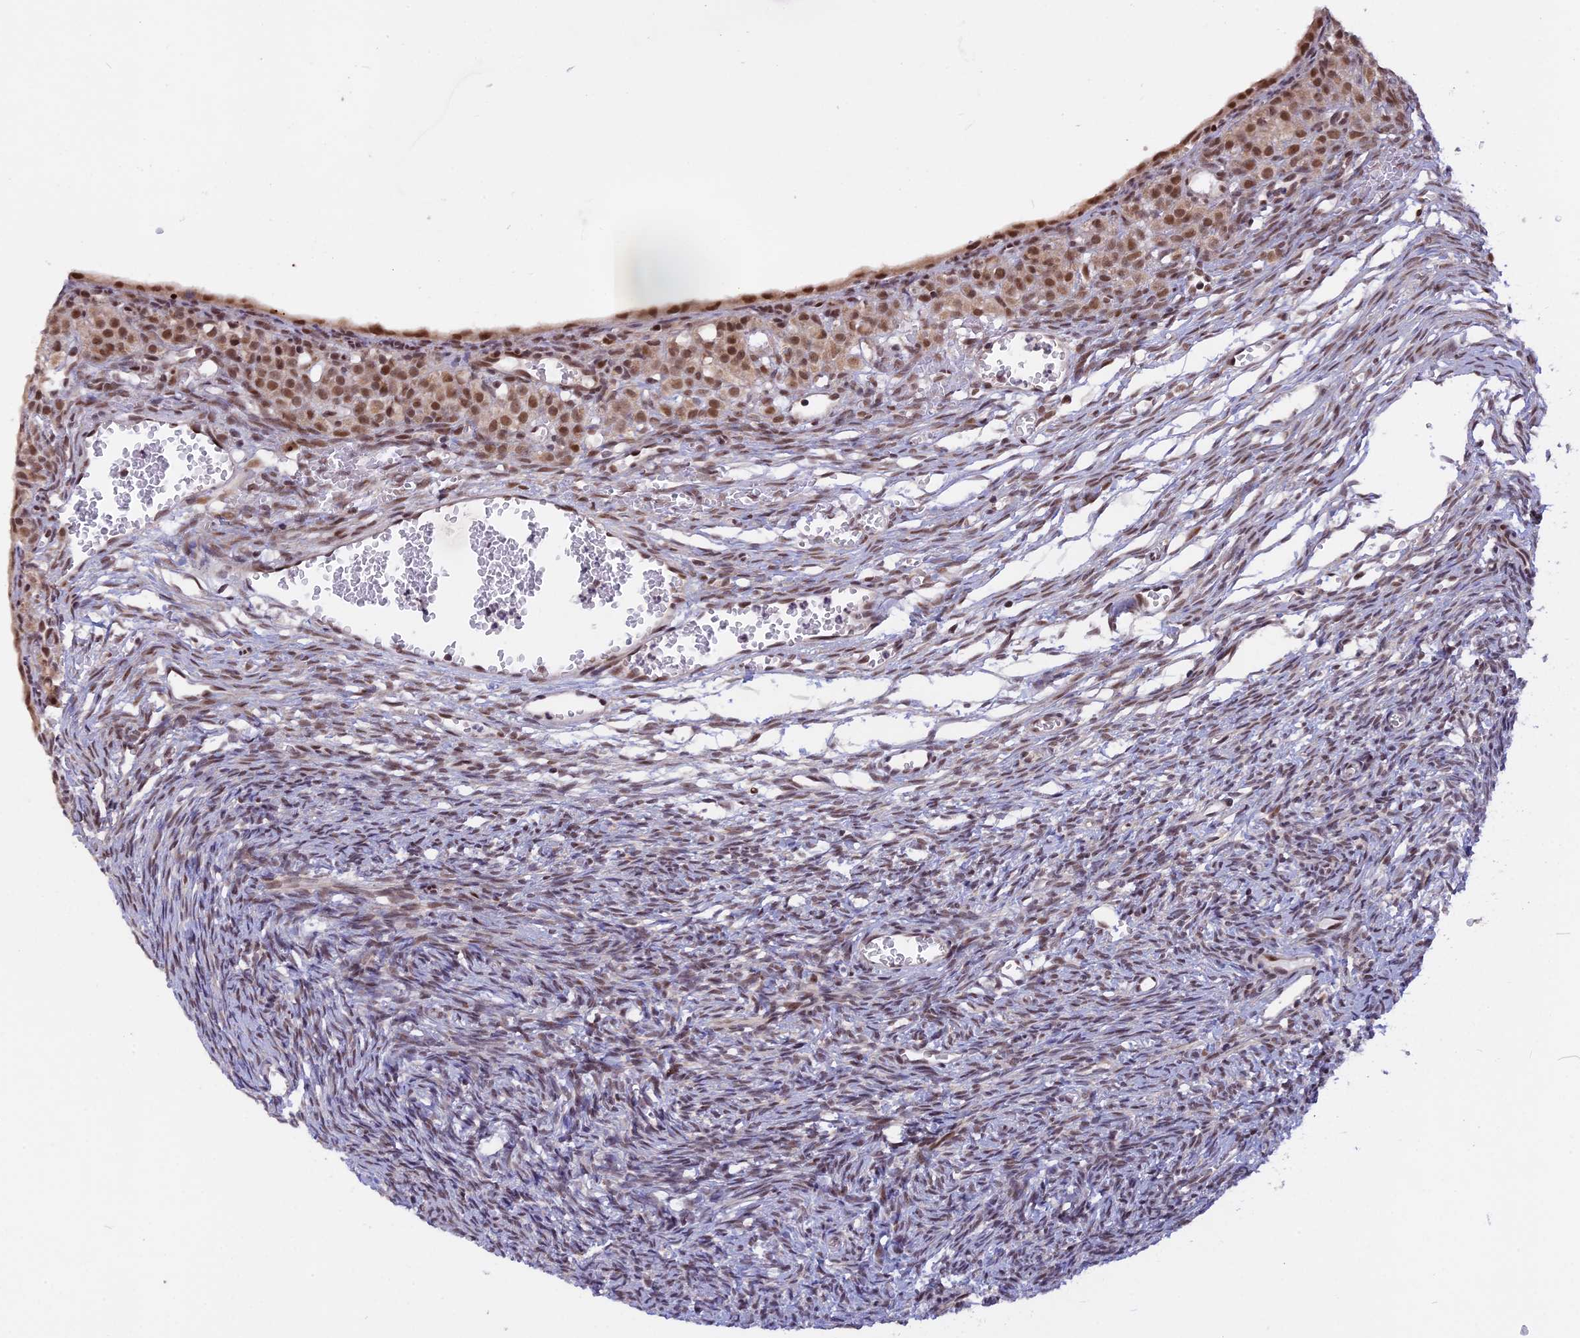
{"staining": {"intensity": "moderate", "quantity": ">75%", "location": "nuclear"}, "tissue": "ovary", "cell_type": "Follicle cells", "image_type": "normal", "snomed": [{"axis": "morphology", "description": "Normal tissue, NOS"}, {"axis": "topography", "description": "Ovary"}], "caption": "Follicle cells show medium levels of moderate nuclear staining in approximately >75% of cells in benign human ovary. (Stains: DAB (3,3'-diaminobenzidine) in brown, nuclei in blue, Microscopy: brightfield microscopy at high magnification).", "gene": "POLR2C", "patient": {"sex": "female", "age": 39}}